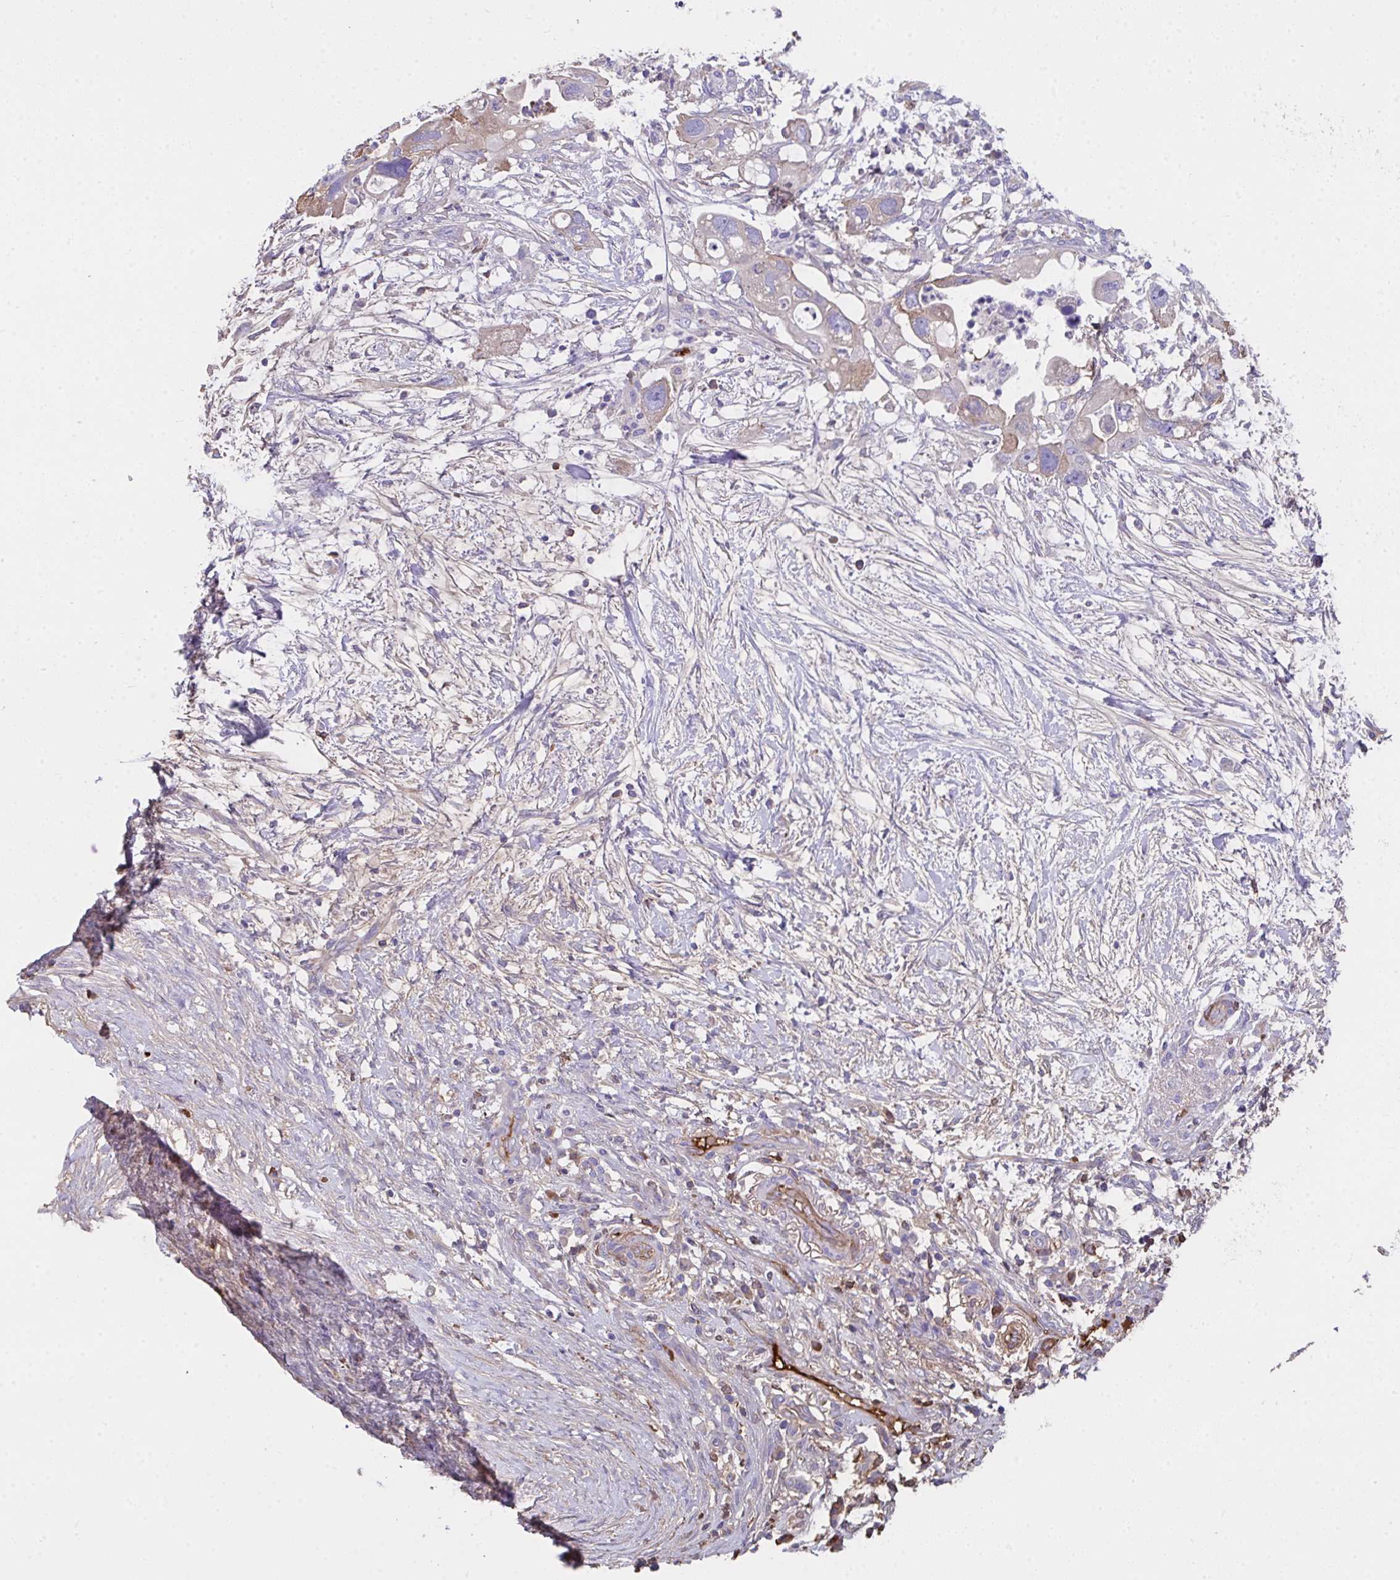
{"staining": {"intensity": "weak", "quantity": "25%-75%", "location": "cytoplasmic/membranous"}, "tissue": "pancreatic cancer", "cell_type": "Tumor cells", "image_type": "cancer", "snomed": [{"axis": "morphology", "description": "Adenocarcinoma, NOS"}, {"axis": "topography", "description": "Pancreas"}], "caption": "Weak cytoplasmic/membranous protein positivity is seen in approximately 25%-75% of tumor cells in pancreatic cancer. (DAB (3,3'-diaminobenzidine) IHC with brightfield microscopy, high magnification).", "gene": "ZNF813", "patient": {"sex": "female", "age": 72}}